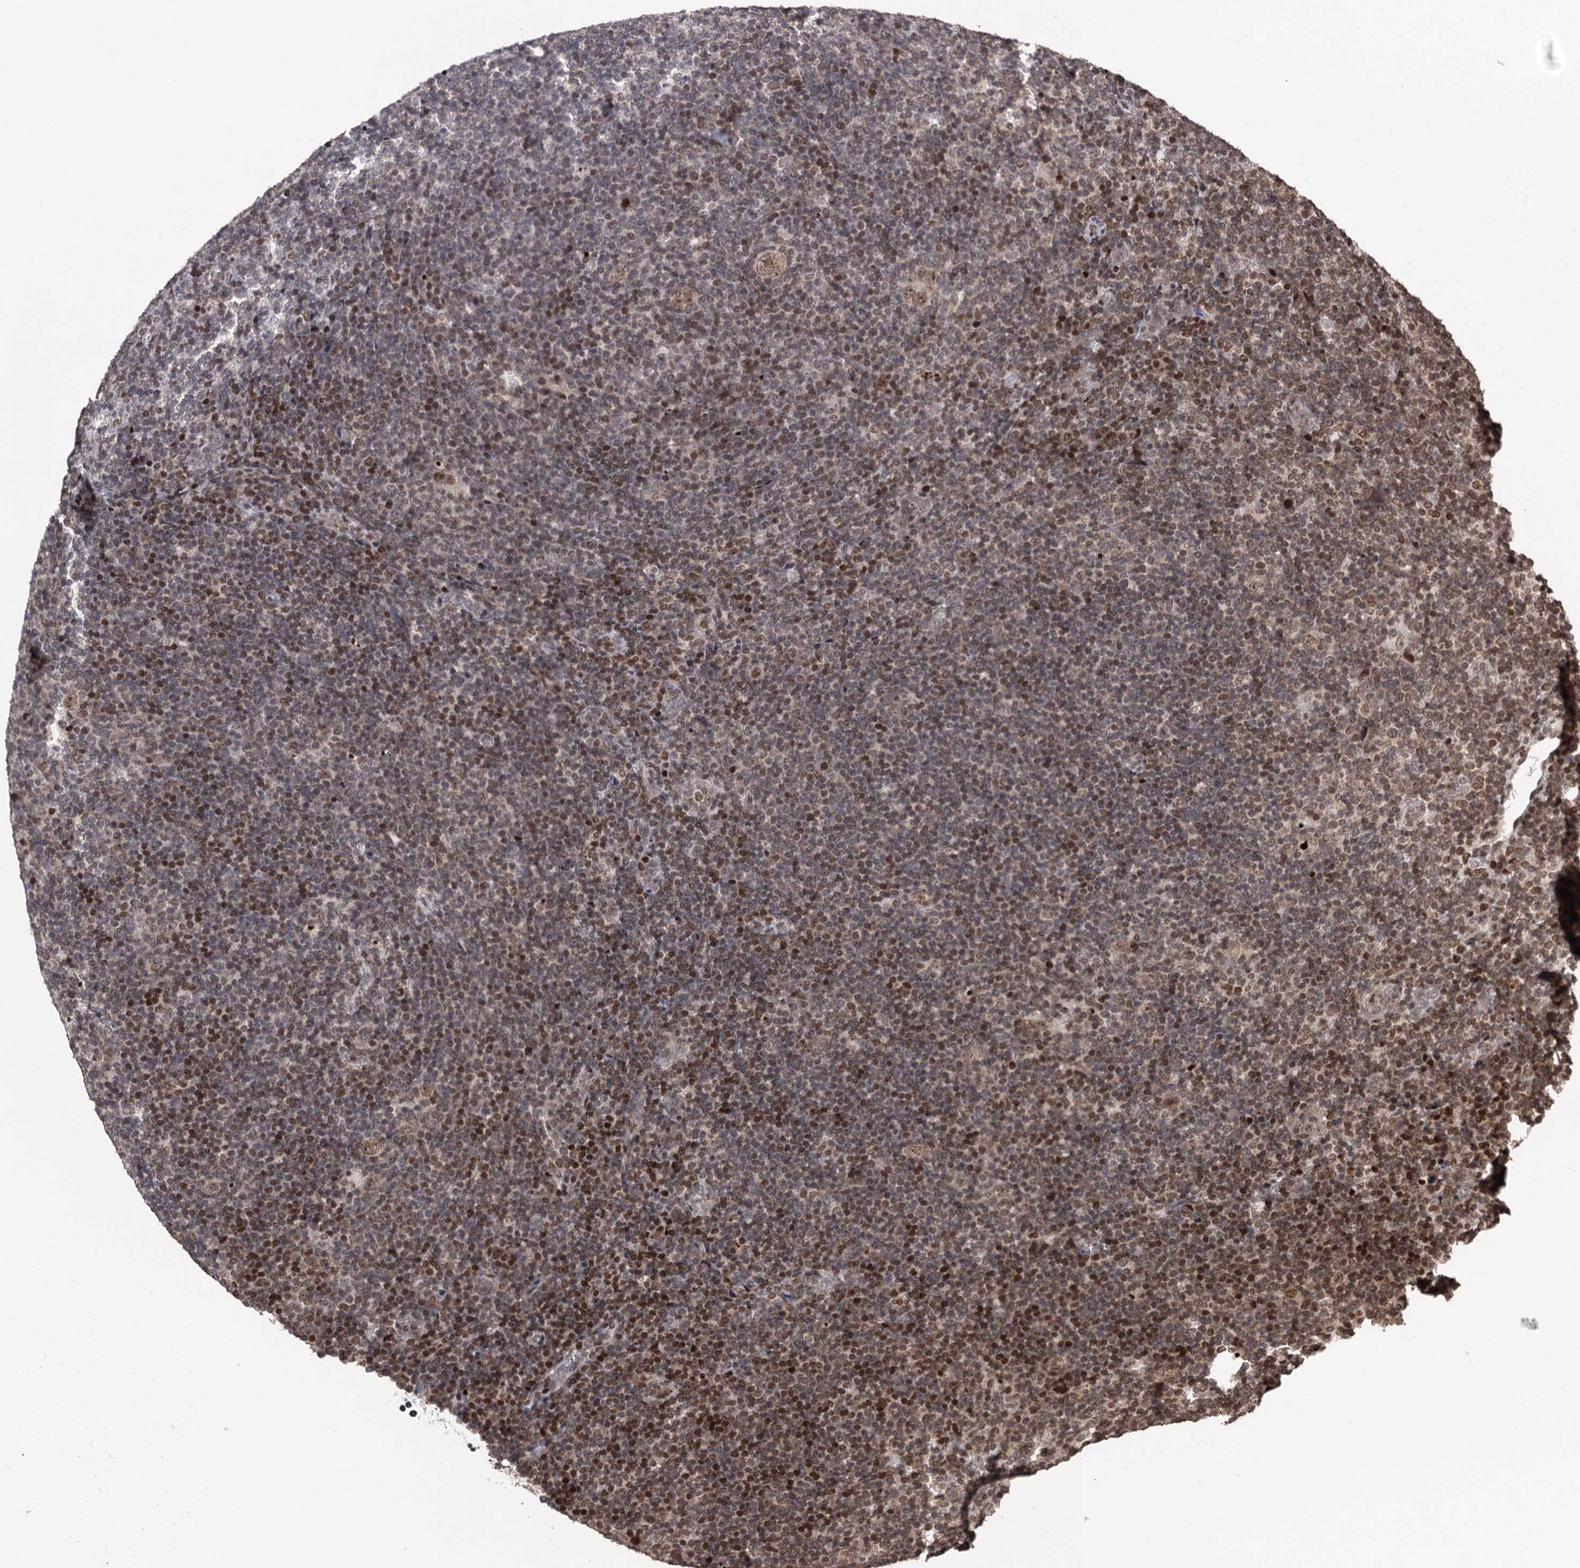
{"staining": {"intensity": "moderate", "quantity": ">75%", "location": "nuclear"}, "tissue": "lymphoma", "cell_type": "Tumor cells", "image_type": "cancer", "snomed": [{"axis": "morphology", "description": "Hodgkin's disease, NOS"}, {"axis": "topography", "description": "Lymph node"}], "caption": "Lymphoma stained with IHC displays moderate nuclear positivity in approximately >75% of tumor cells.", "gene": "CCDC77", "patient": {"sex": "female", "age": 57}}